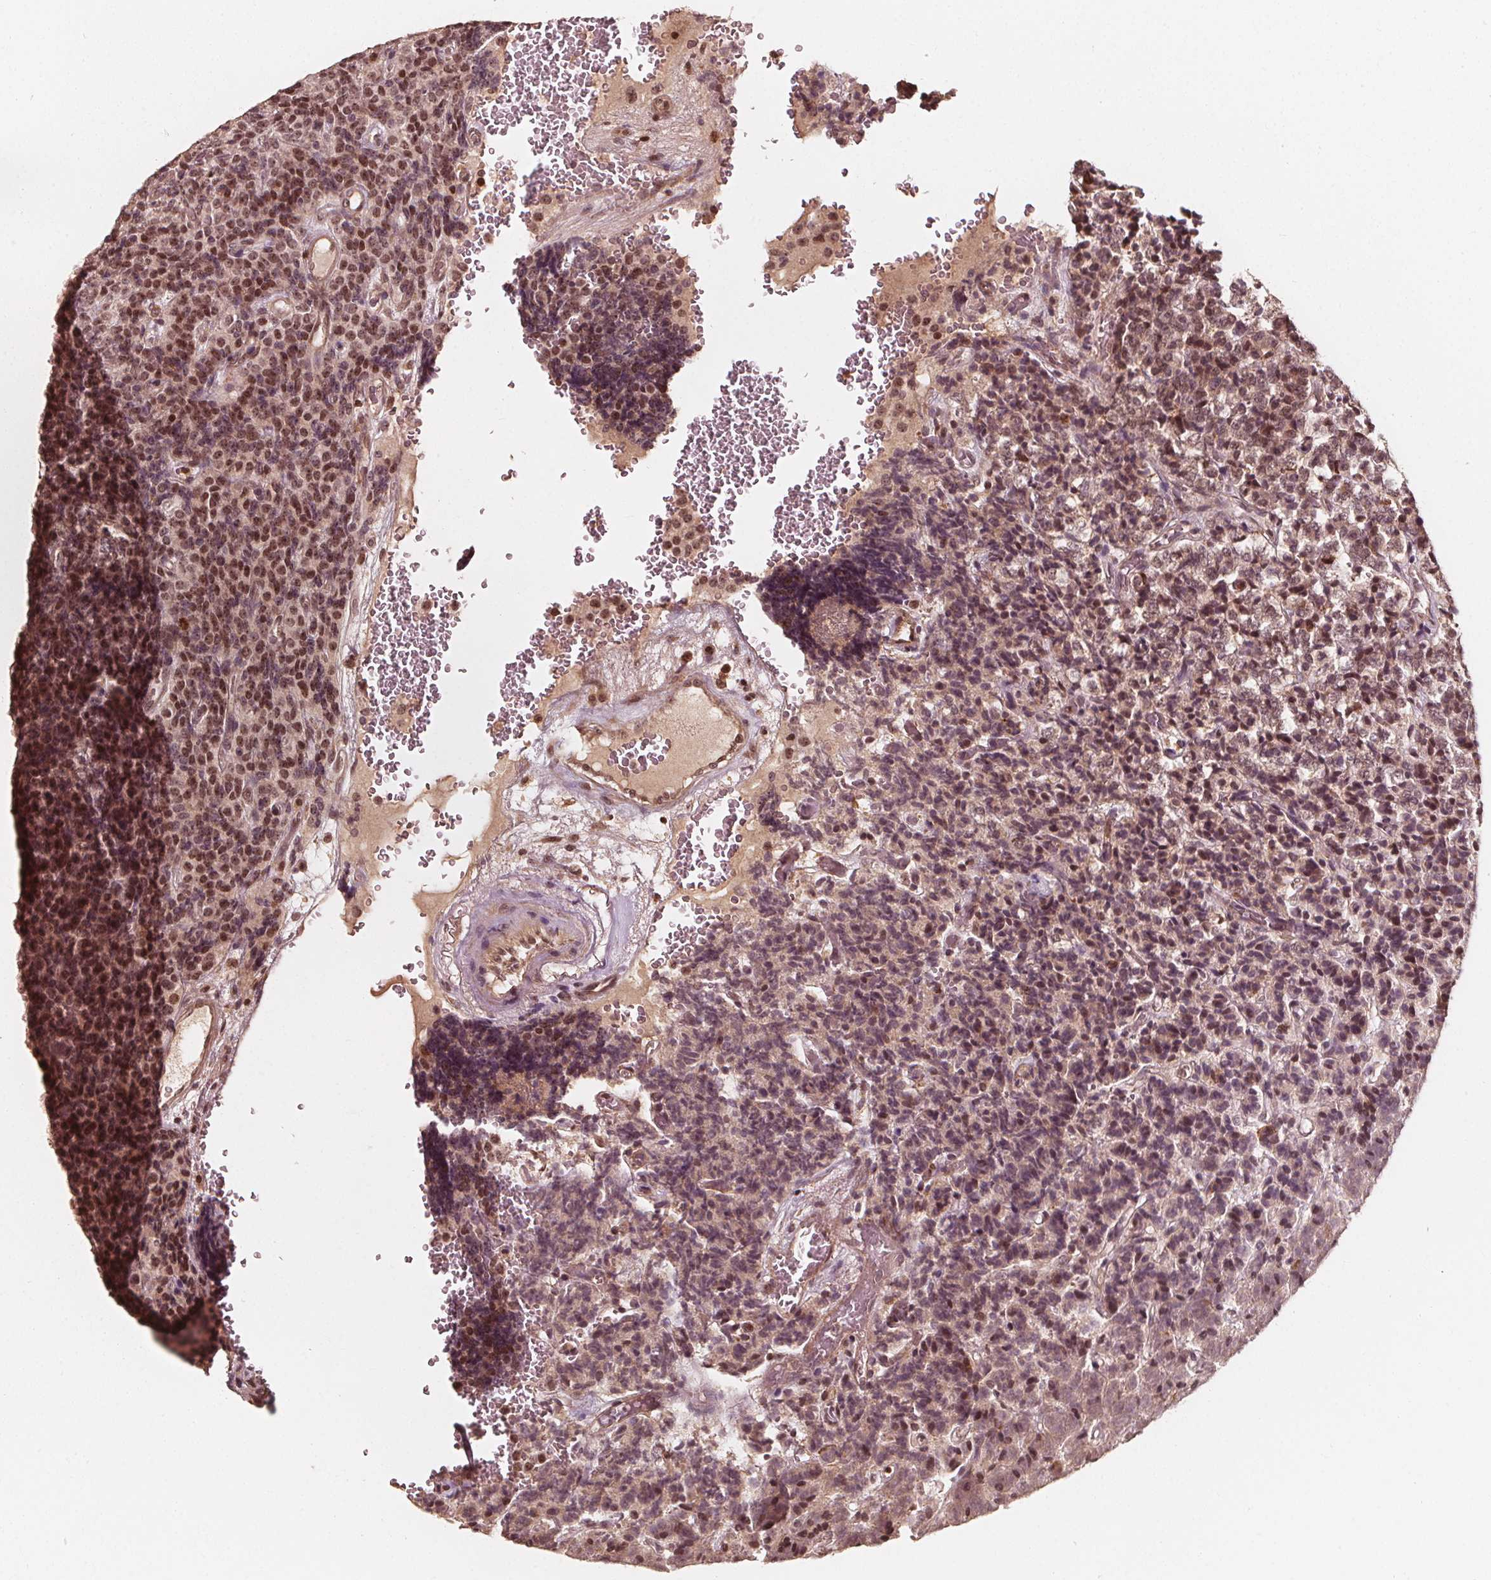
{"staining": {"intensity": "moderate", "quantity": "<25%", "location": "nuclear"}, "tissue": "carcinoid", "cell_type": "Tumor cells", "image_type": "cancer", "snomed": [{"axis": "morphology", "description": "Carcinoid, malignant, NOS"}, {"axis": "topography", "description": "Pancreas"}], "caption": "Immunohistochemical staining of human carcinoid demonstrates low levels of moderate nuclear protein expression in about <25% of tumor cells.", "gene": "EXOSC9", "patient": {"sex": "male", "age": 36}}